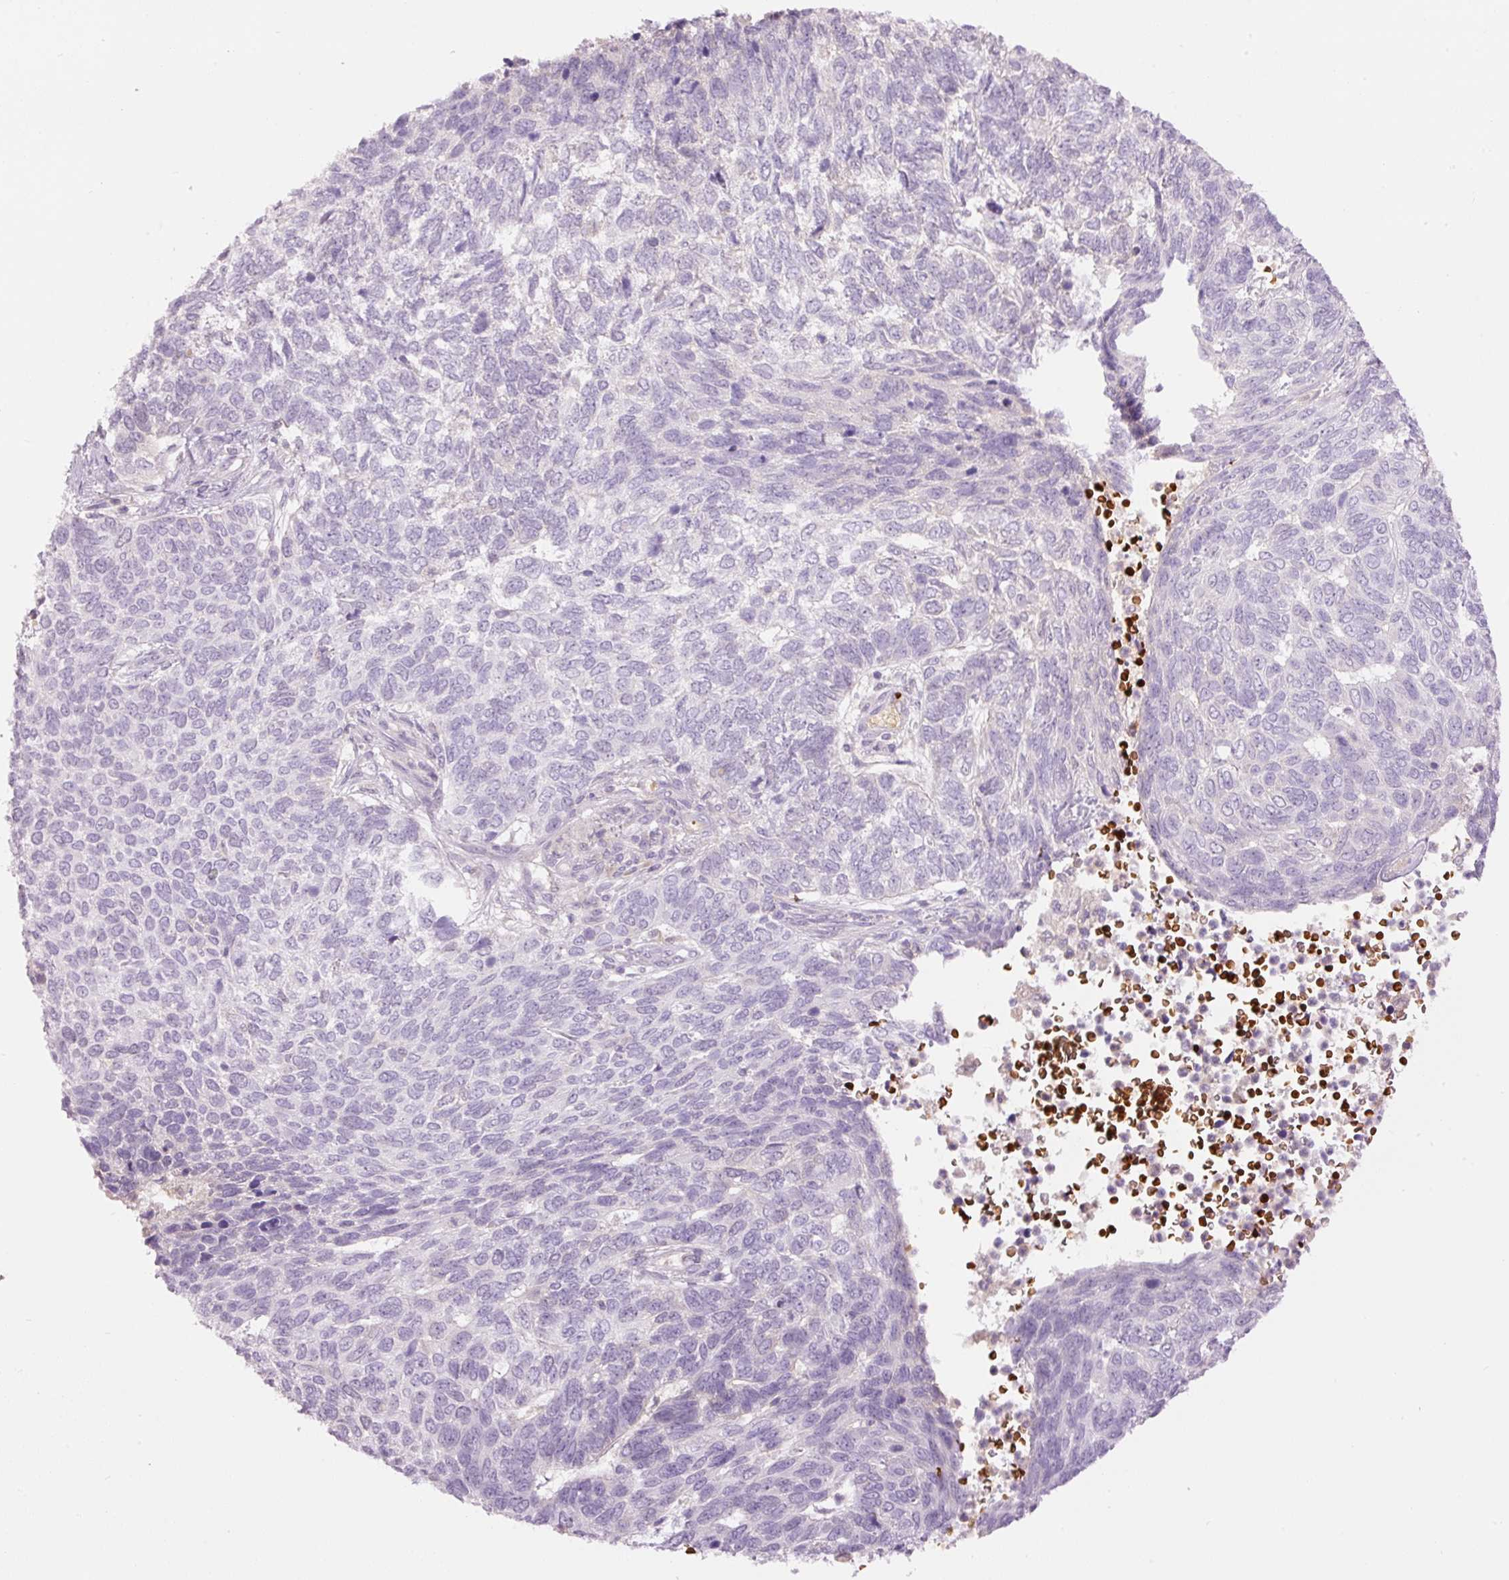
{"staining": {"intensity": "negative", "quantity": "none", "location": "none"}, "tissue": "skin cancer", "cell_type": "Tumor cells", "image_type": "cancer", "snomed": [{"axis": "morphology", "description": "Basal cell carcinoma"}, {"axis": "topography", "description": "Skin"}], "caption": "A photomicrograph of human basal cell carcinoma (skin) is negative for staining in tumor cells.", "gene": "LY6G6D", "patient": {"sex": "female", "age": 65}}